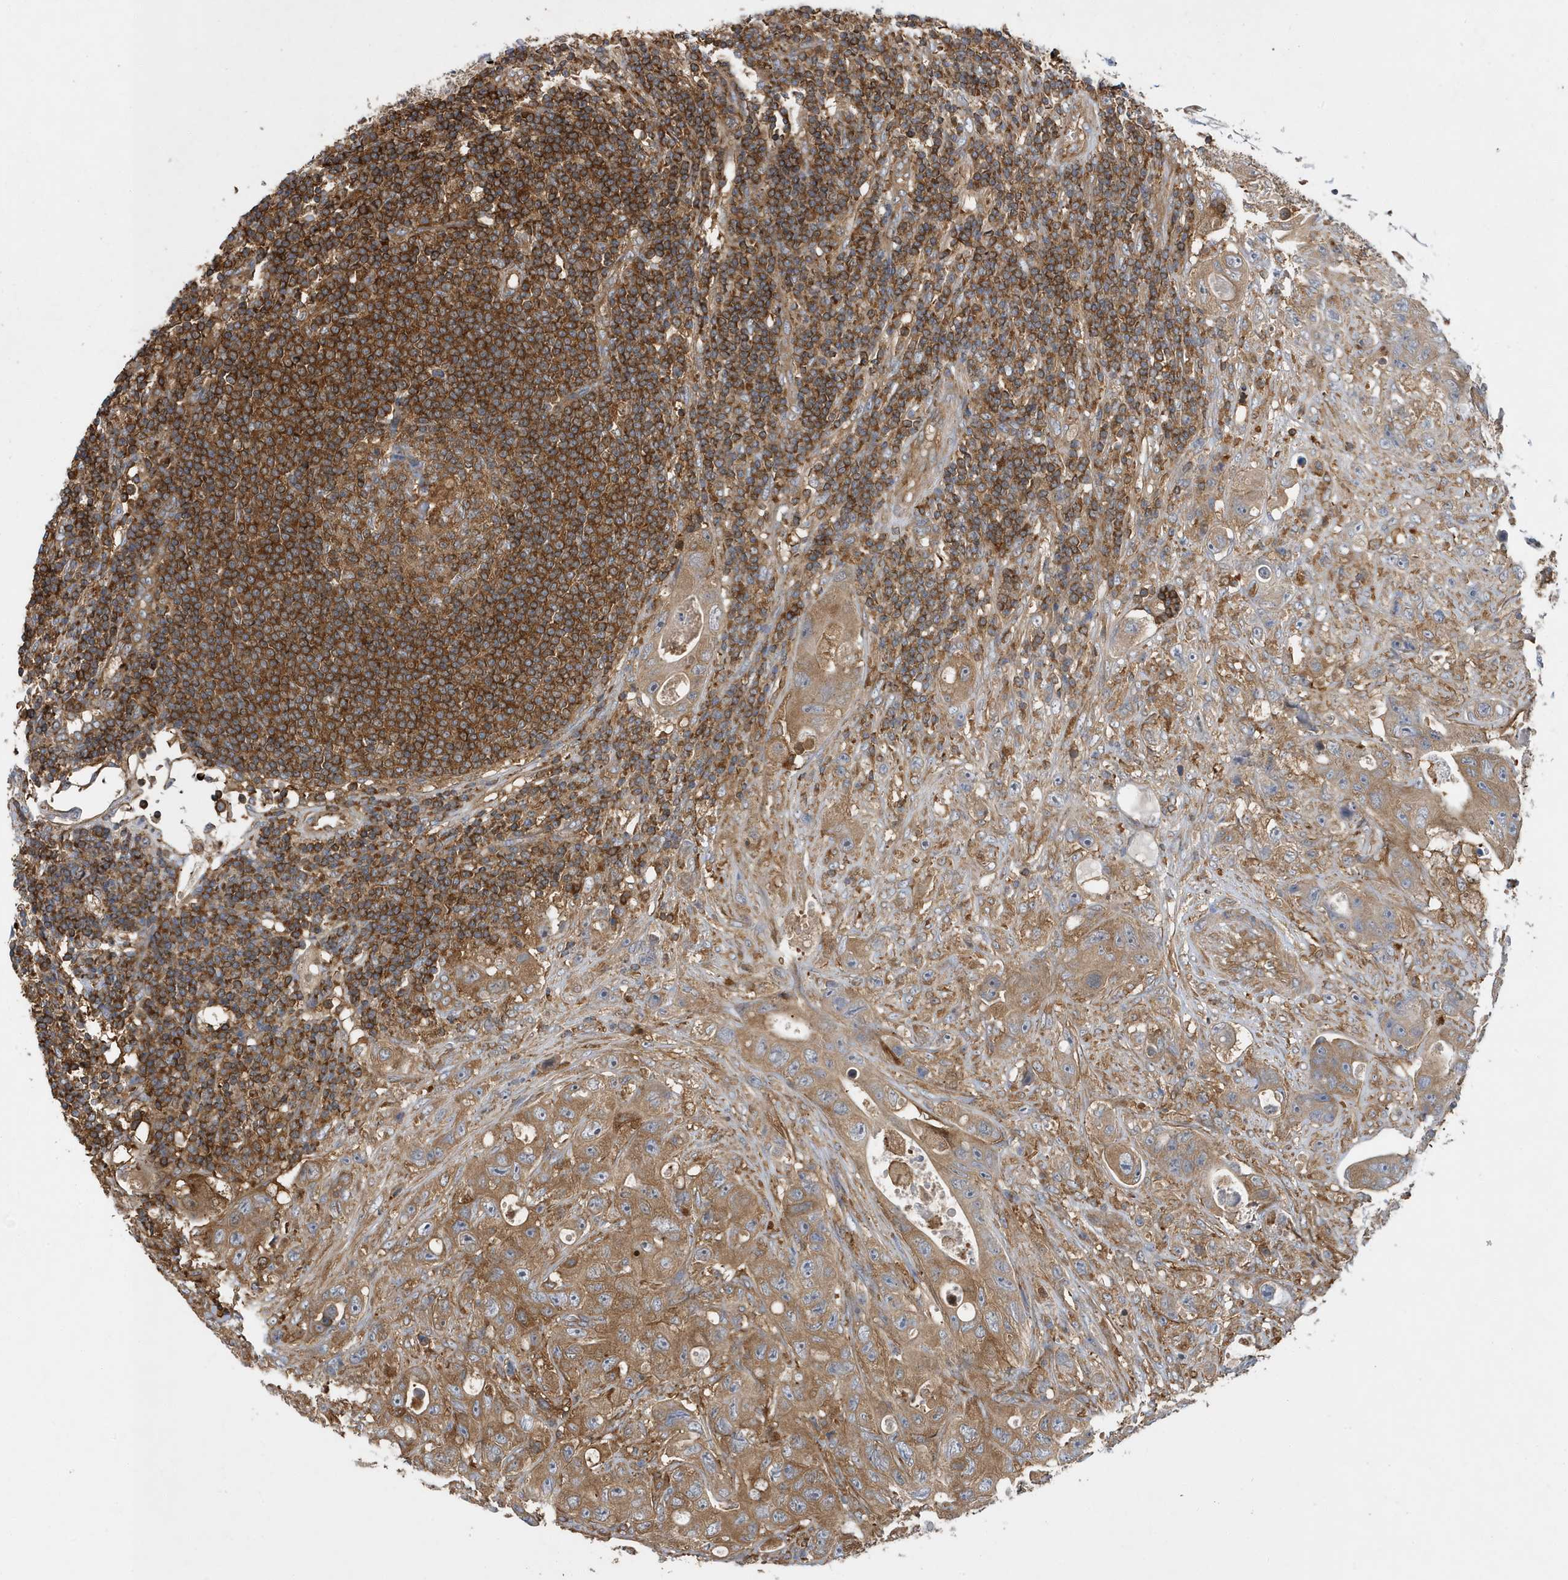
{"staining": {"intensity": "moderate", "quantity": ">75%", "location": "cytoplasmic/membranous"}, "tissue": "colorectal cancer", "cell_type": "Tumor cells", "image_type": "cancer", "snomed": [{"axis": "morphology", "description": "Adenocarcinoma, NOS"}, {"axis": "topography", "description": "Colon"}], "caption": "Protein expression analysis of colorectal cancer (adenocarcinoma) demonstrates moderate cytoplasmic/membranous expression in about >75% of tumor cells.", "gene": "LAPTM4A", "patient": {"sex": "female", "age": 46}}